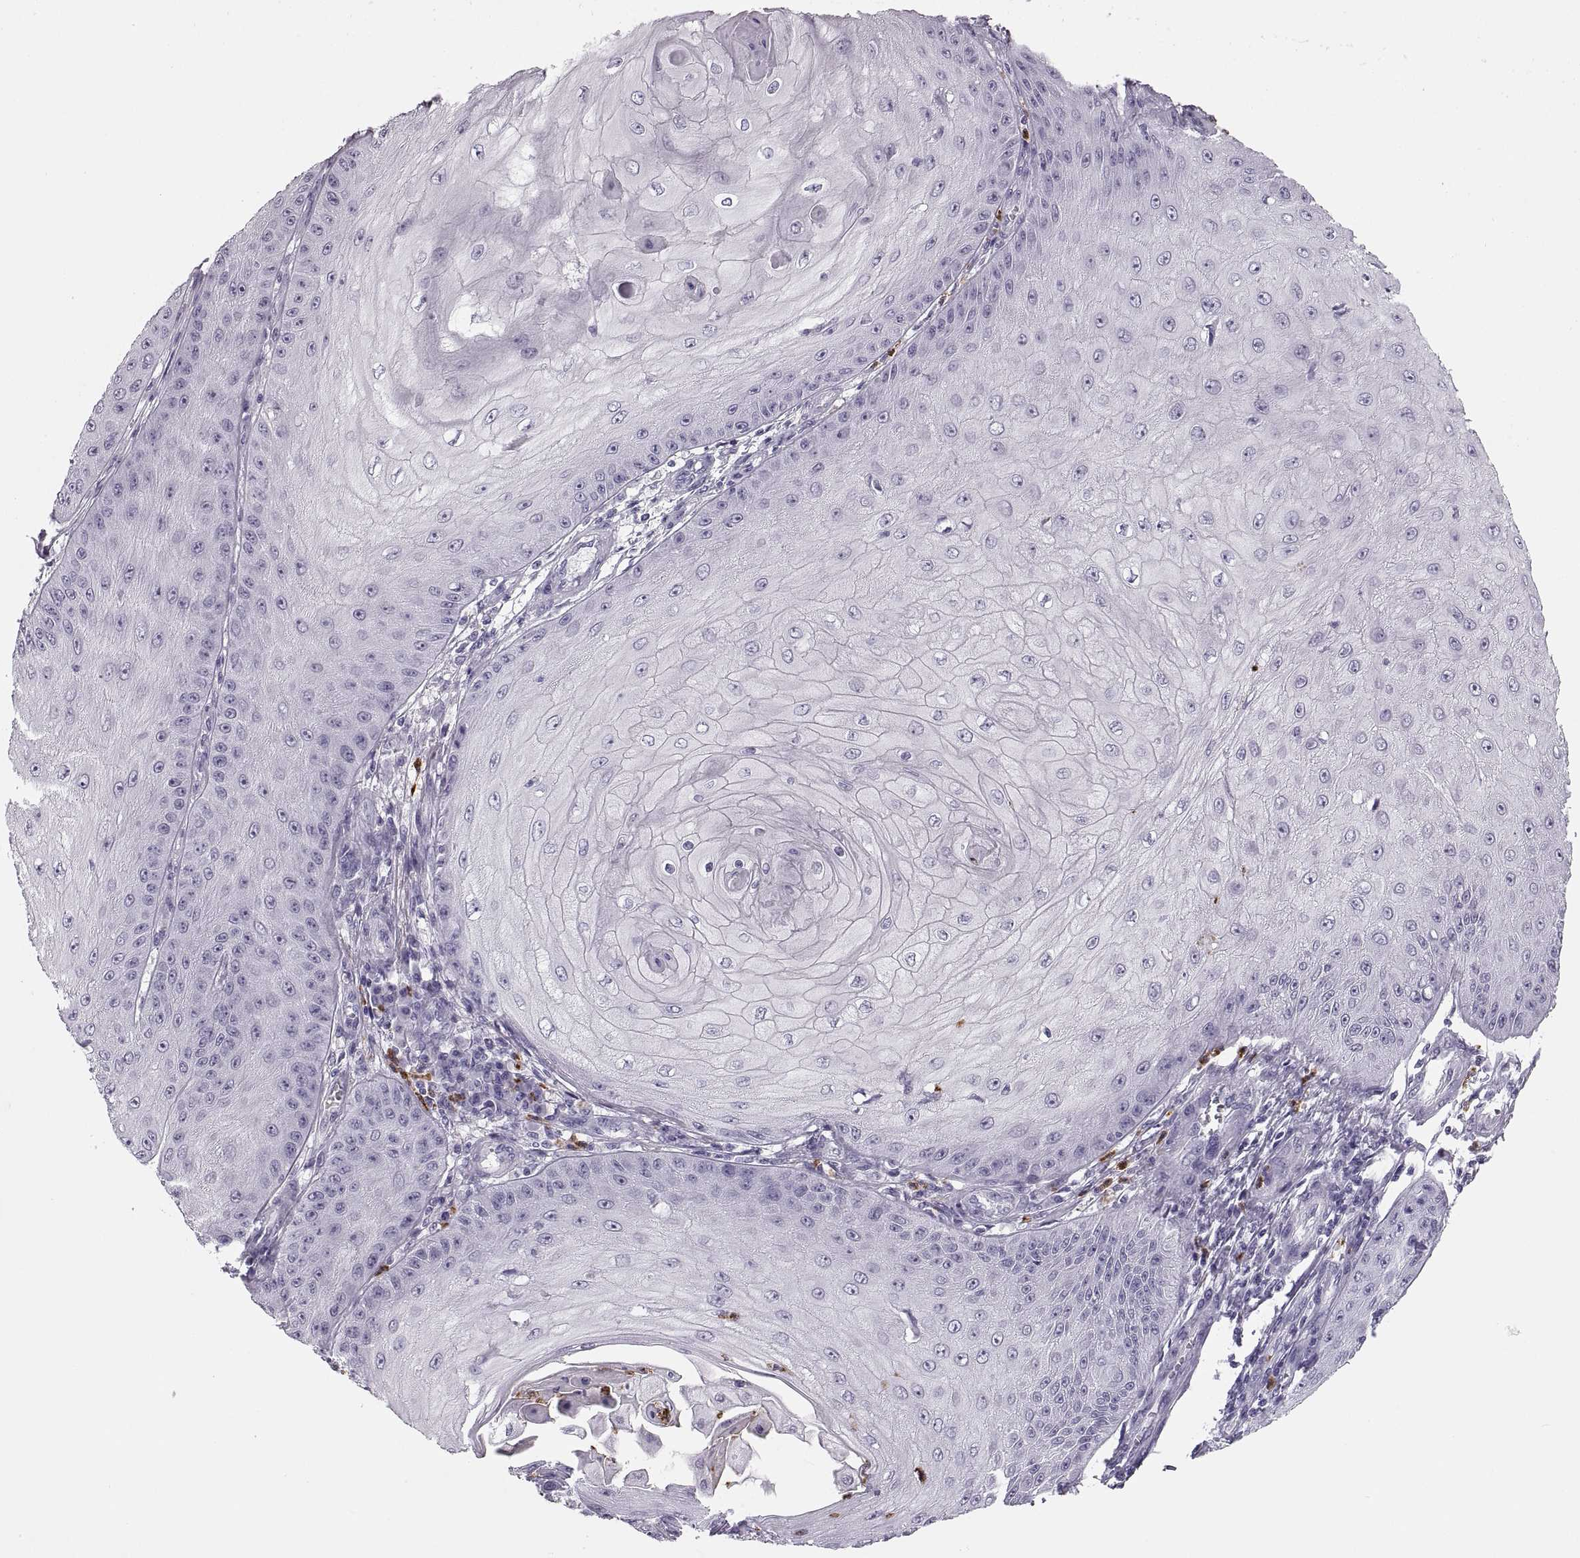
{"staining": {"intensity": "negative", "quantity": "none", "location": "none"}, "tissue": "skin cancer", "cell_type": "Tumor cells", "image_type": "cancer", "snomed": [{"axis": "morphology", "description": "Squamous cell carcinoma, NOS"}, {"axis": "topography", "description": "Skin"}], "caption": "Human skin cancer (squamous cell carcinoma) stained for a protein using immunohistochemistry (IHC) demonstrates no staining in tumor cells.", "gene": "MILR1", "patient": {"sex": "male", "age": 70}}